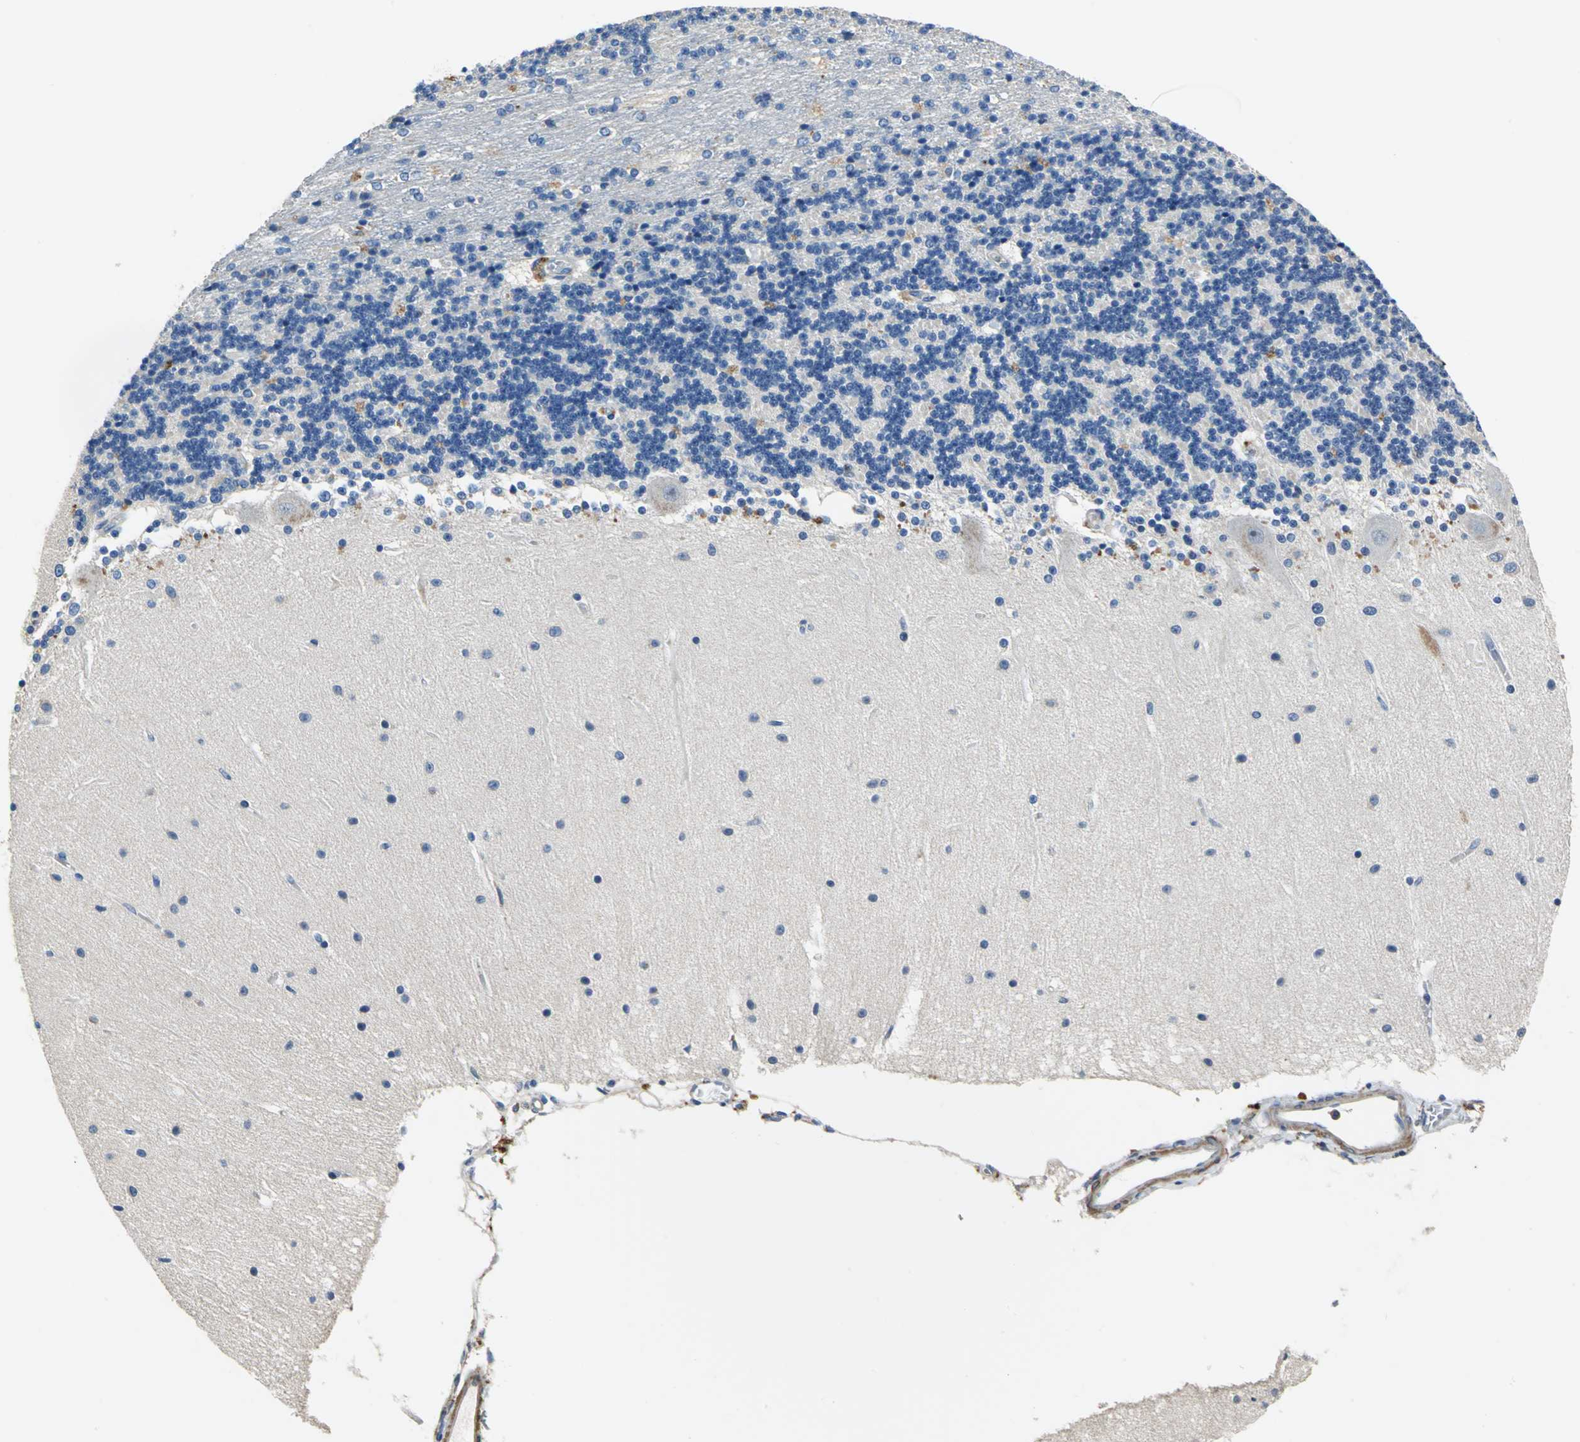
{"staining": {"intensity": "negative", "quantity": "none", "location": "none"}, "tissue": "cerebellum", "cell_type": "Cells in granular layer", "image_type": "normal", "snomed": [{"axis": "morphology", "description": "Normal tissue, NOS"}, {"axis": "topography", "description": "Cerebellum"}], "caption": "Immunohistochemistry image of benign cerebellum: cerebellum stained with DAB displays no significant protein staining in cells in granular layer.", "gene": "DDX3X", "patient": {"sex": "female", "age": 54}}